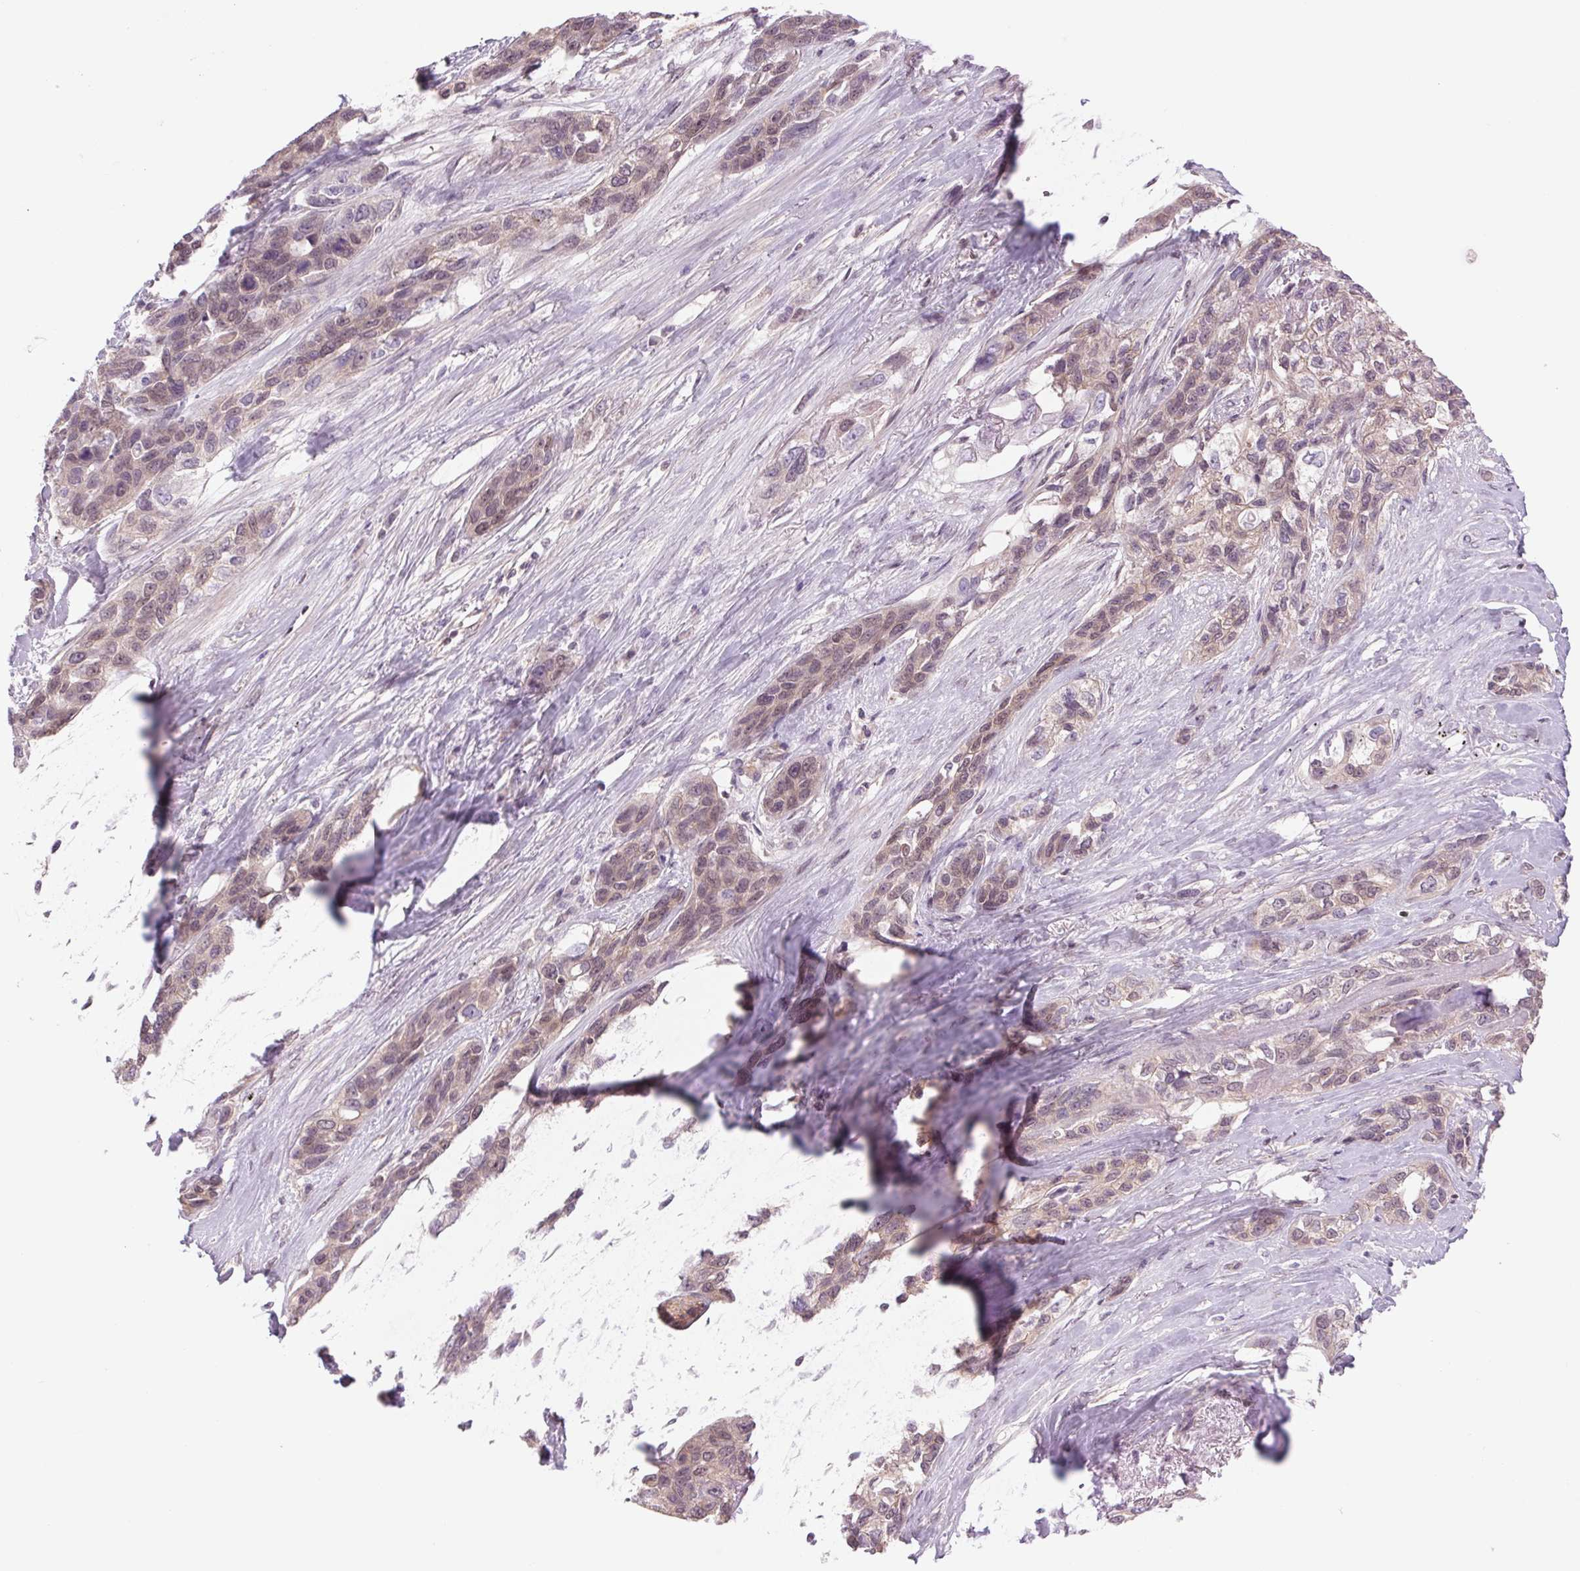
{"staining": {"intensity": "weak", "quantity": "25%-75%", "location": "cytoplasmic/membranous"}, "tissue": "lung cancer", "cell_type": "Tumor cells", "image_type": "cancer", "snomed": [{"axis": "morphology", "description": "Squamous cell carcinoma, NOS"}, {"axis": "topography", "description": "Lung"}], "caption": "Squamous cell carcinoma (lung) stained for a protein shows weak cytoplasmic/membranous positivity in tumor cells. (IHC, brightfield microscopy, high magnification).", "gene": "SH3RF2", "patient": {"sex": "female", "age": 70}}